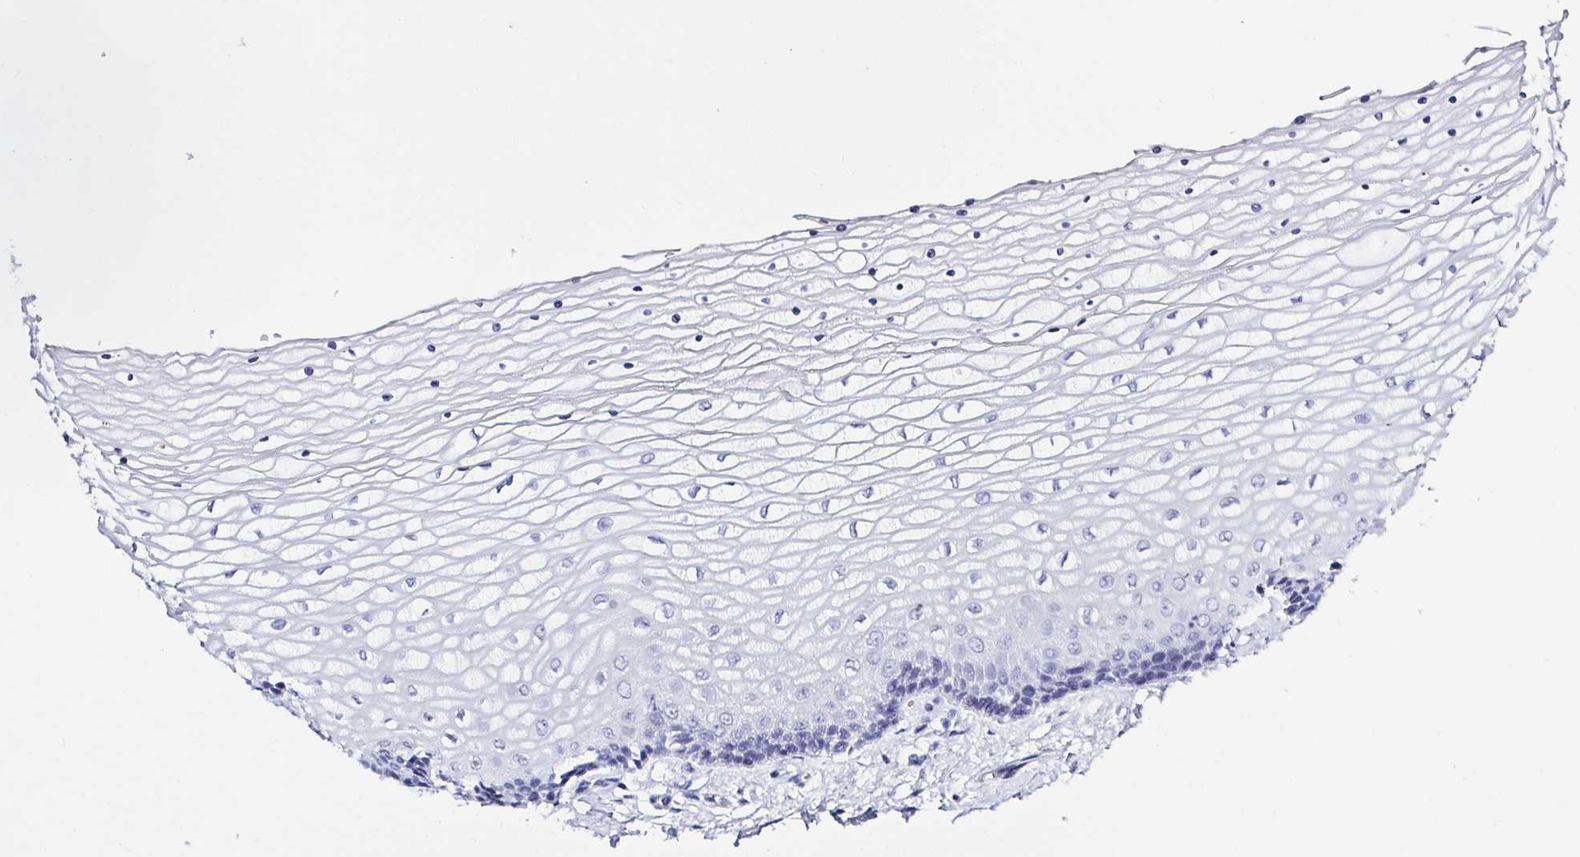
{"staining": {"intensity": "negative", "quantity": "none", "location": "none"}, "tissue": "vagina", "cell_type": "Squamous epithelial cells", "image_type": "normal", "snomed": [{"axis": "morphology", "description": "Normal tissue, NOS"}, {"axis": "topography", "description": "Vagina"}], "caption": "A micrograph of human vagina is negative for staining in squamous epithelial cells.", "gene": "TNNT2", "patient": {"sex": "female", "age": 45}}